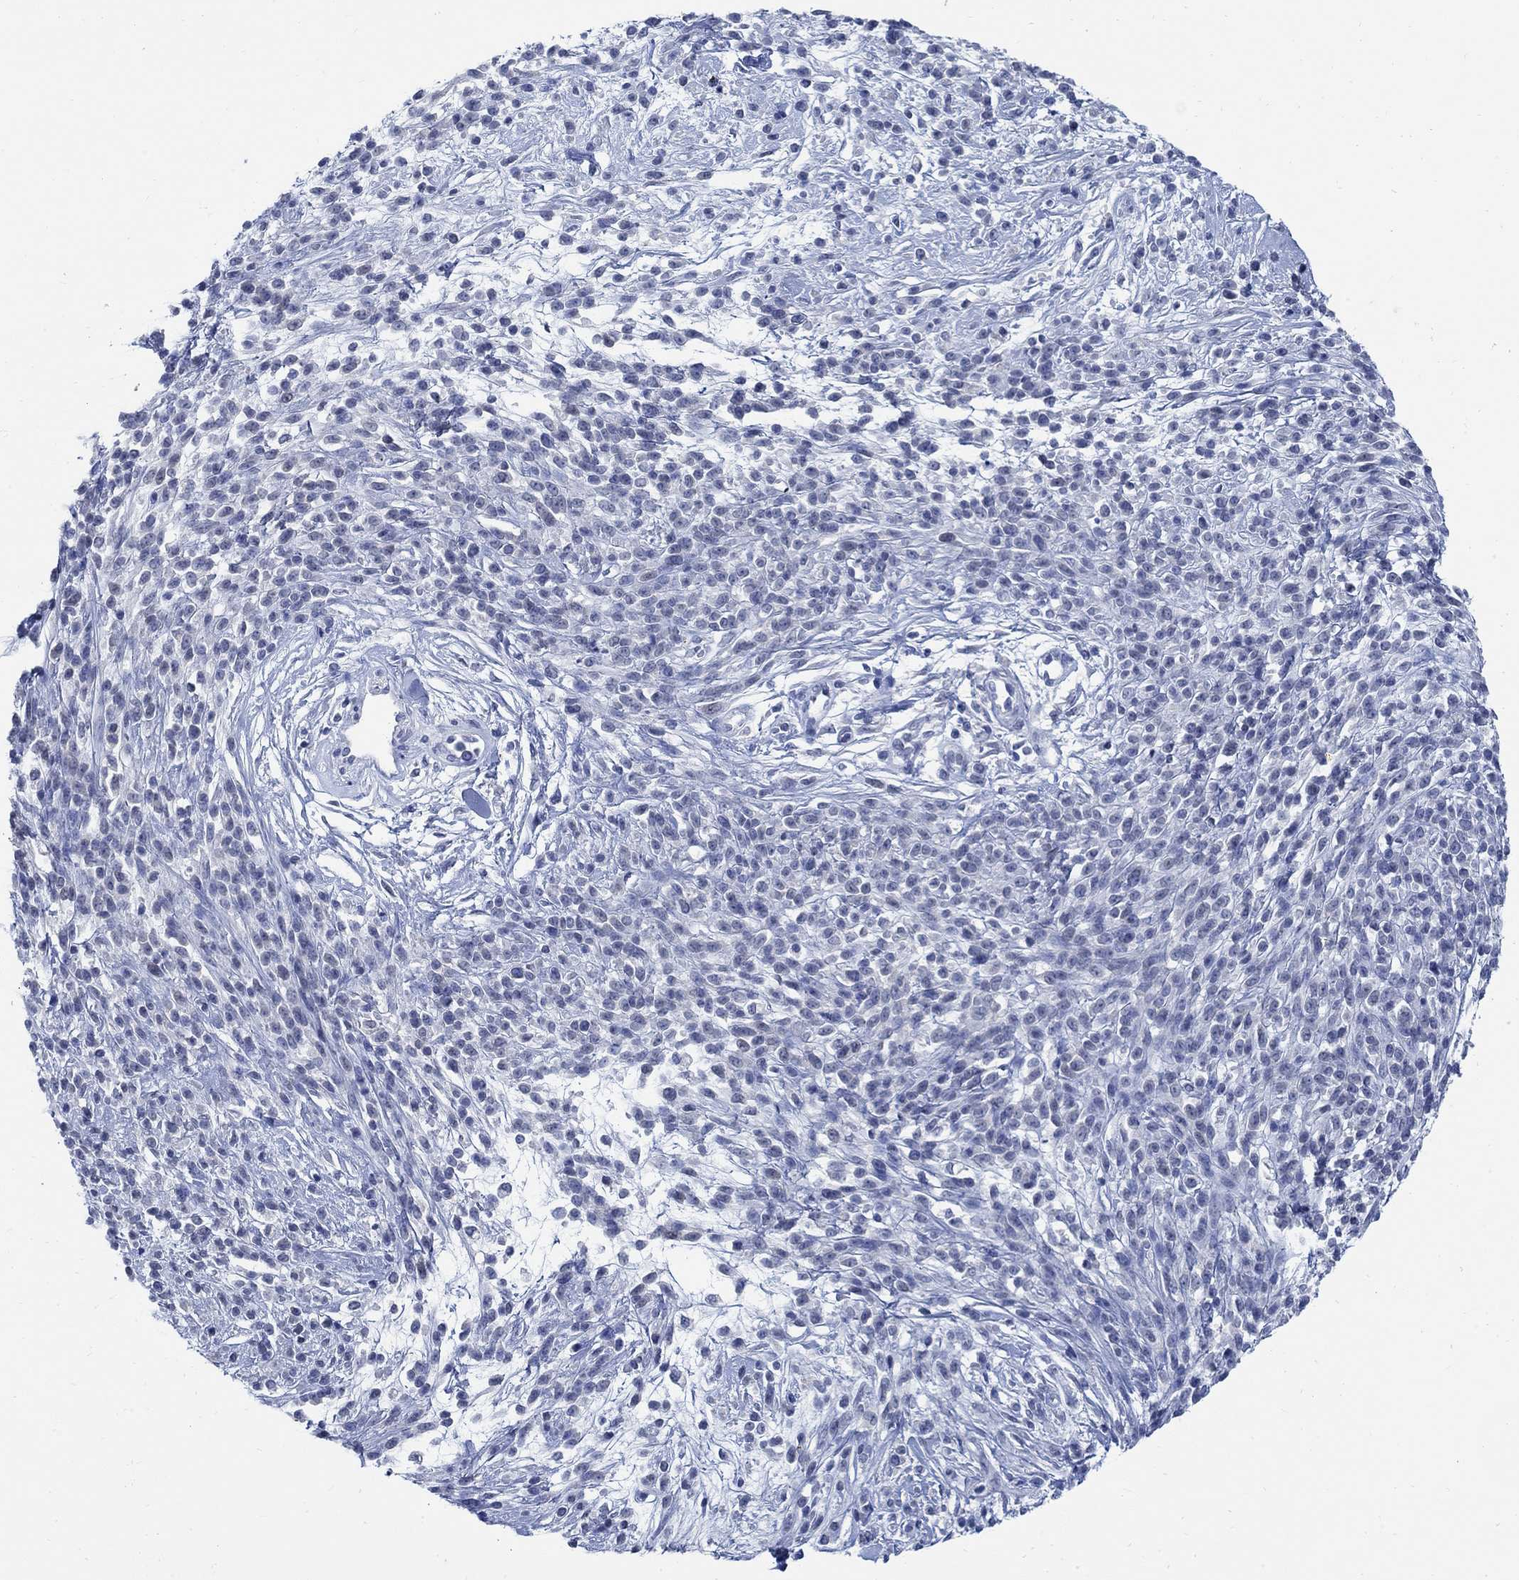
{"staining": {"intensity": "negative", "quantity": "none", "location": "none"}, "tissue": "melanoma", "cell_type": "Tumor cells", "image_type": "cancer", "snomed": [{"axis": "morphology", "description": "Malignant melanoma, NOS"}, {"axis": "topography", "description": "Skin"}, {"axis": "topography", "description": "Skin of trunk"}], "caption": "Photomicrograph shows no protein staining in tumor cells of melanoma tissue. Brightfield microscopy of immunohistochemistry stained with DAB (3,3'-diaminobenzidine) (brown) and hematoxylin (blue), captured at high magnification.", "gene": "CAMK2N1", "patient": {"sex": "male", "age": 74}}